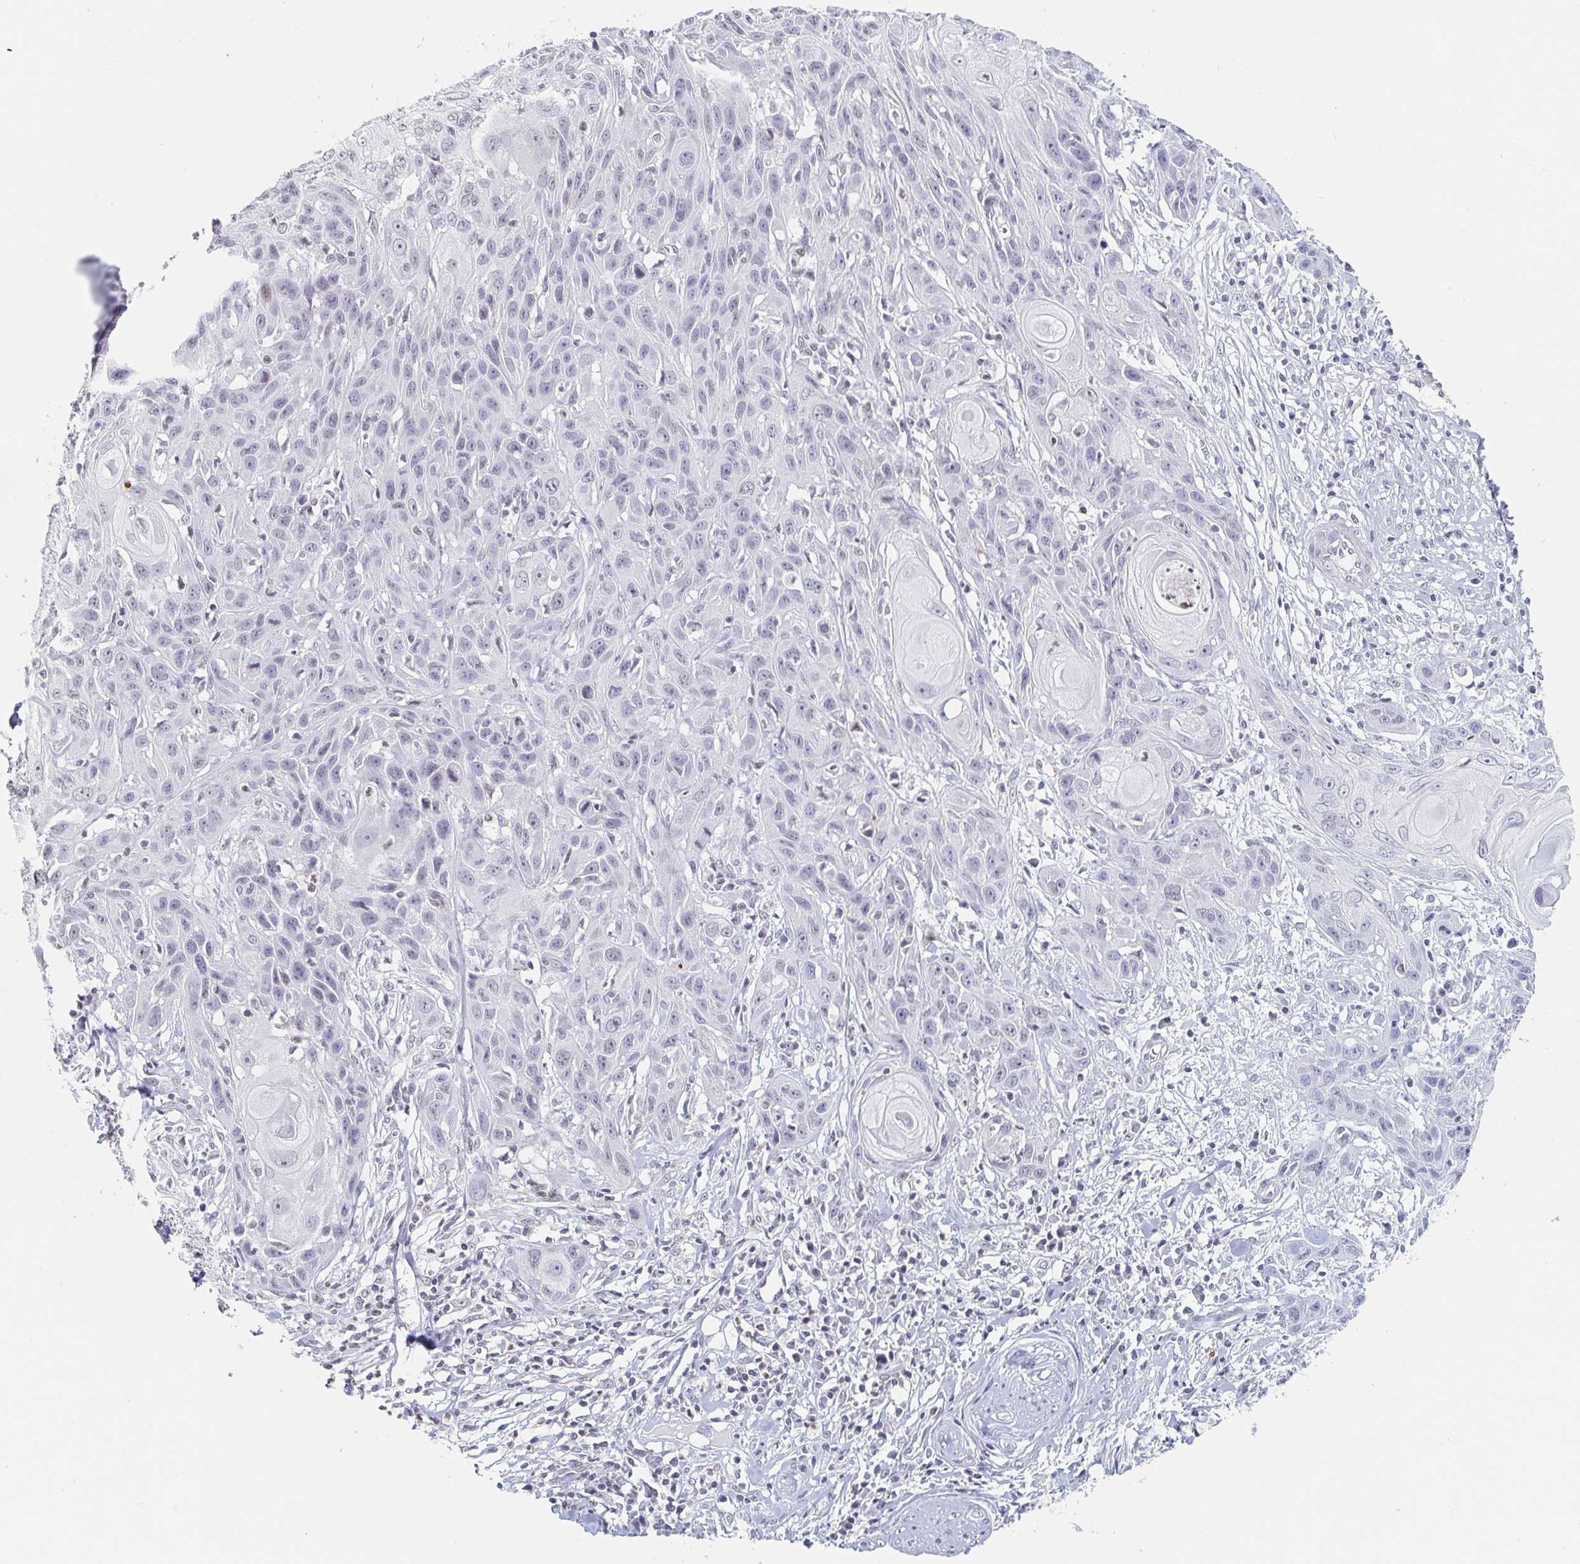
{"staining": {"intensity": "negative", "quantity": "none", "location": "none"}, "tissue": "skin cancer", "cell_type": "Tumor cells", "image_type": "cancer", "snomed": [{"axis": "morphology", "description": "Squamous cell carcinoma, NOS"}, {"axis": "topography", "description": "Skin"}, {"axis": "topography", "description": "Vulva"}], "caption": "Tumor cells are negative for protein expression in human squamous cell carcinoma (skin).", "gene": "NME9", "patient": {"sex": "female", "age": 83}}